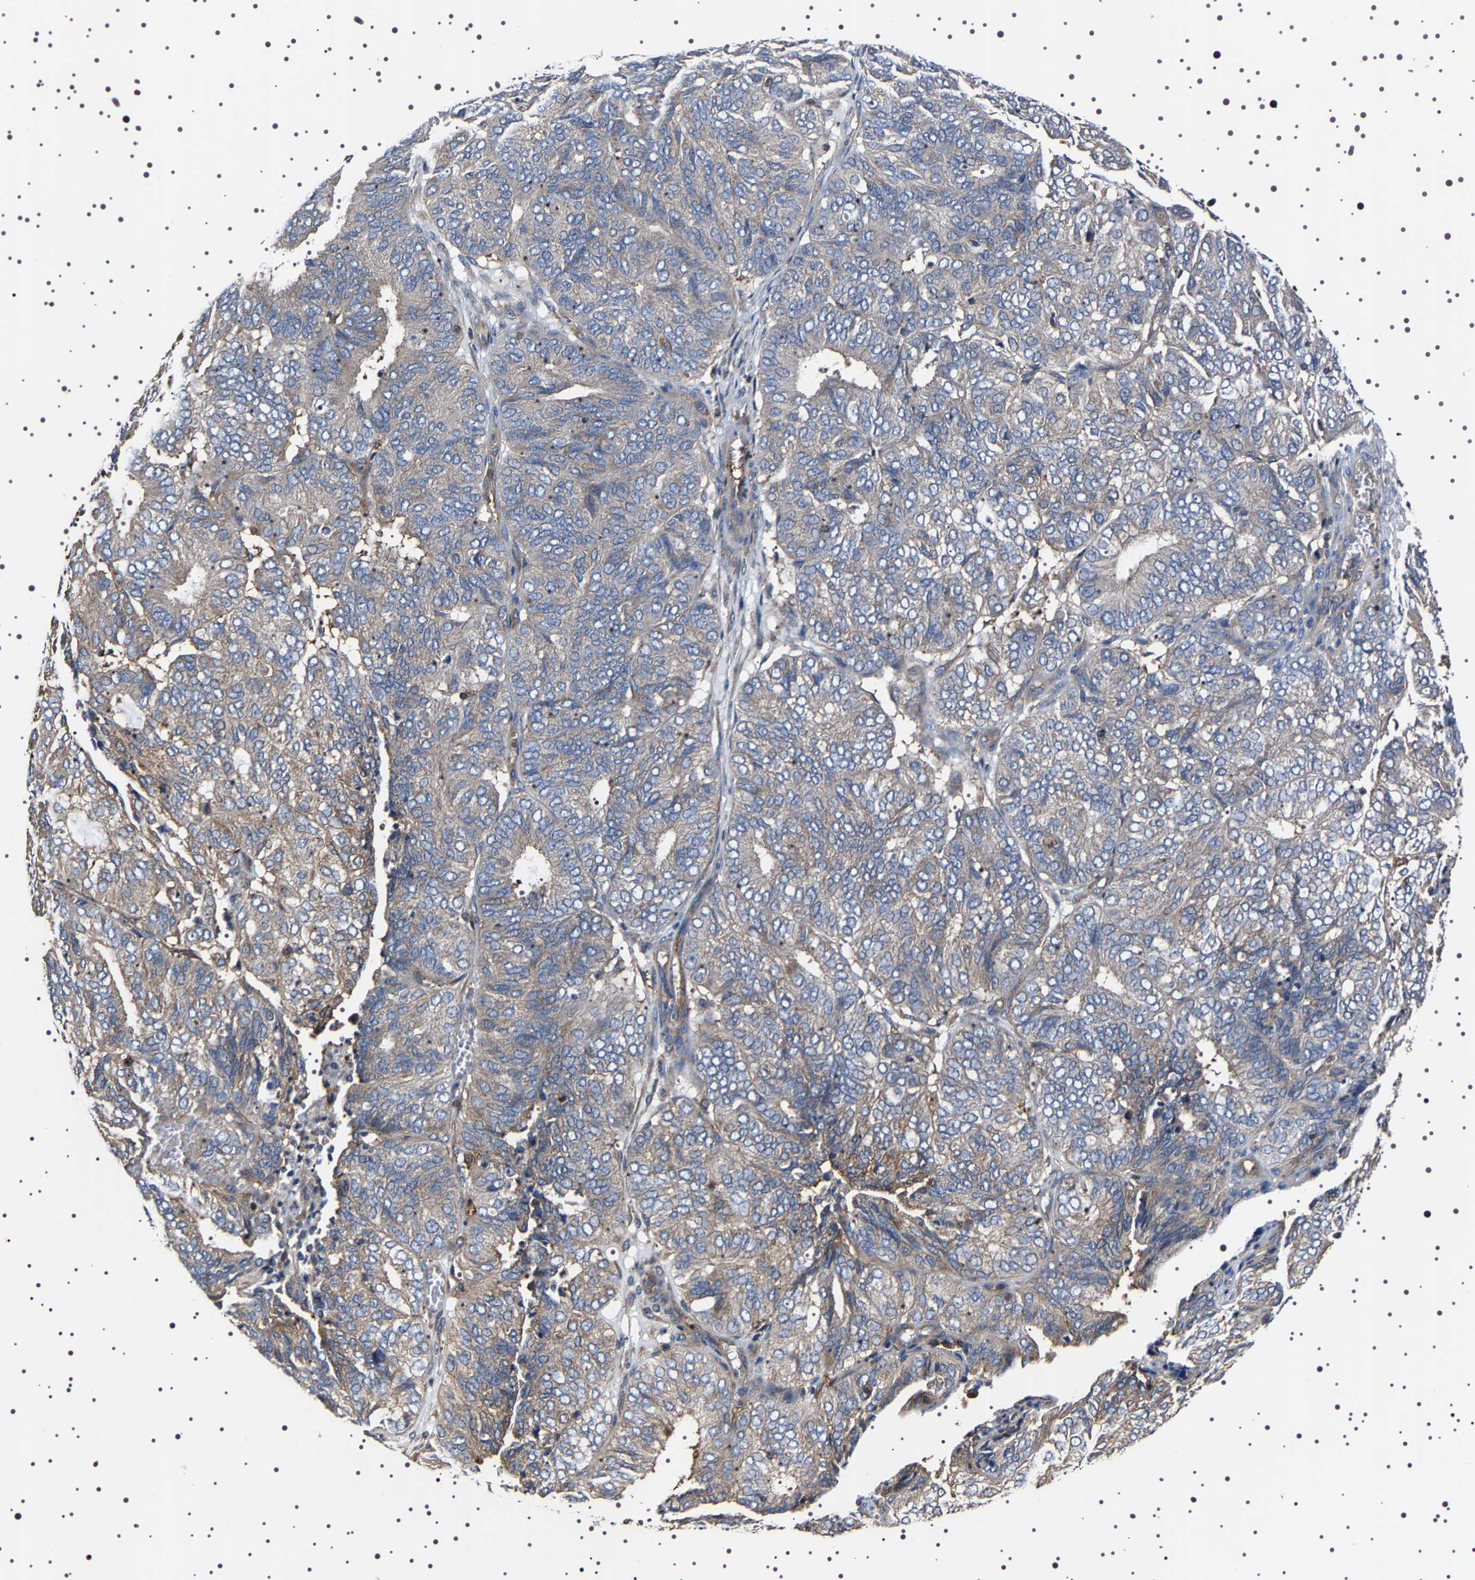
{"staining": {"intensity": "negative", "quantity": "none", "location": "none"}, "tissue": "endometrial cancer", "cell_type": "Tumor cells", "image_type": "cancer", "snomed": [{"axis": "morphology", "description": "Adenocarcinoma, NOS"}, {"axis": "topography", "description": "Uterus"}], "caption": "Immunohistochemical staining of adenocarcinoma (endometrial) exhibits no significant staining in tumor cells. (Brightfield microscopy of DAB (3,3'-diaminobenzidine) immunohistochemistry (IHC) at high magnification).", "gene": "WDR1", "patient": {"sex": "female", "age": 60}}